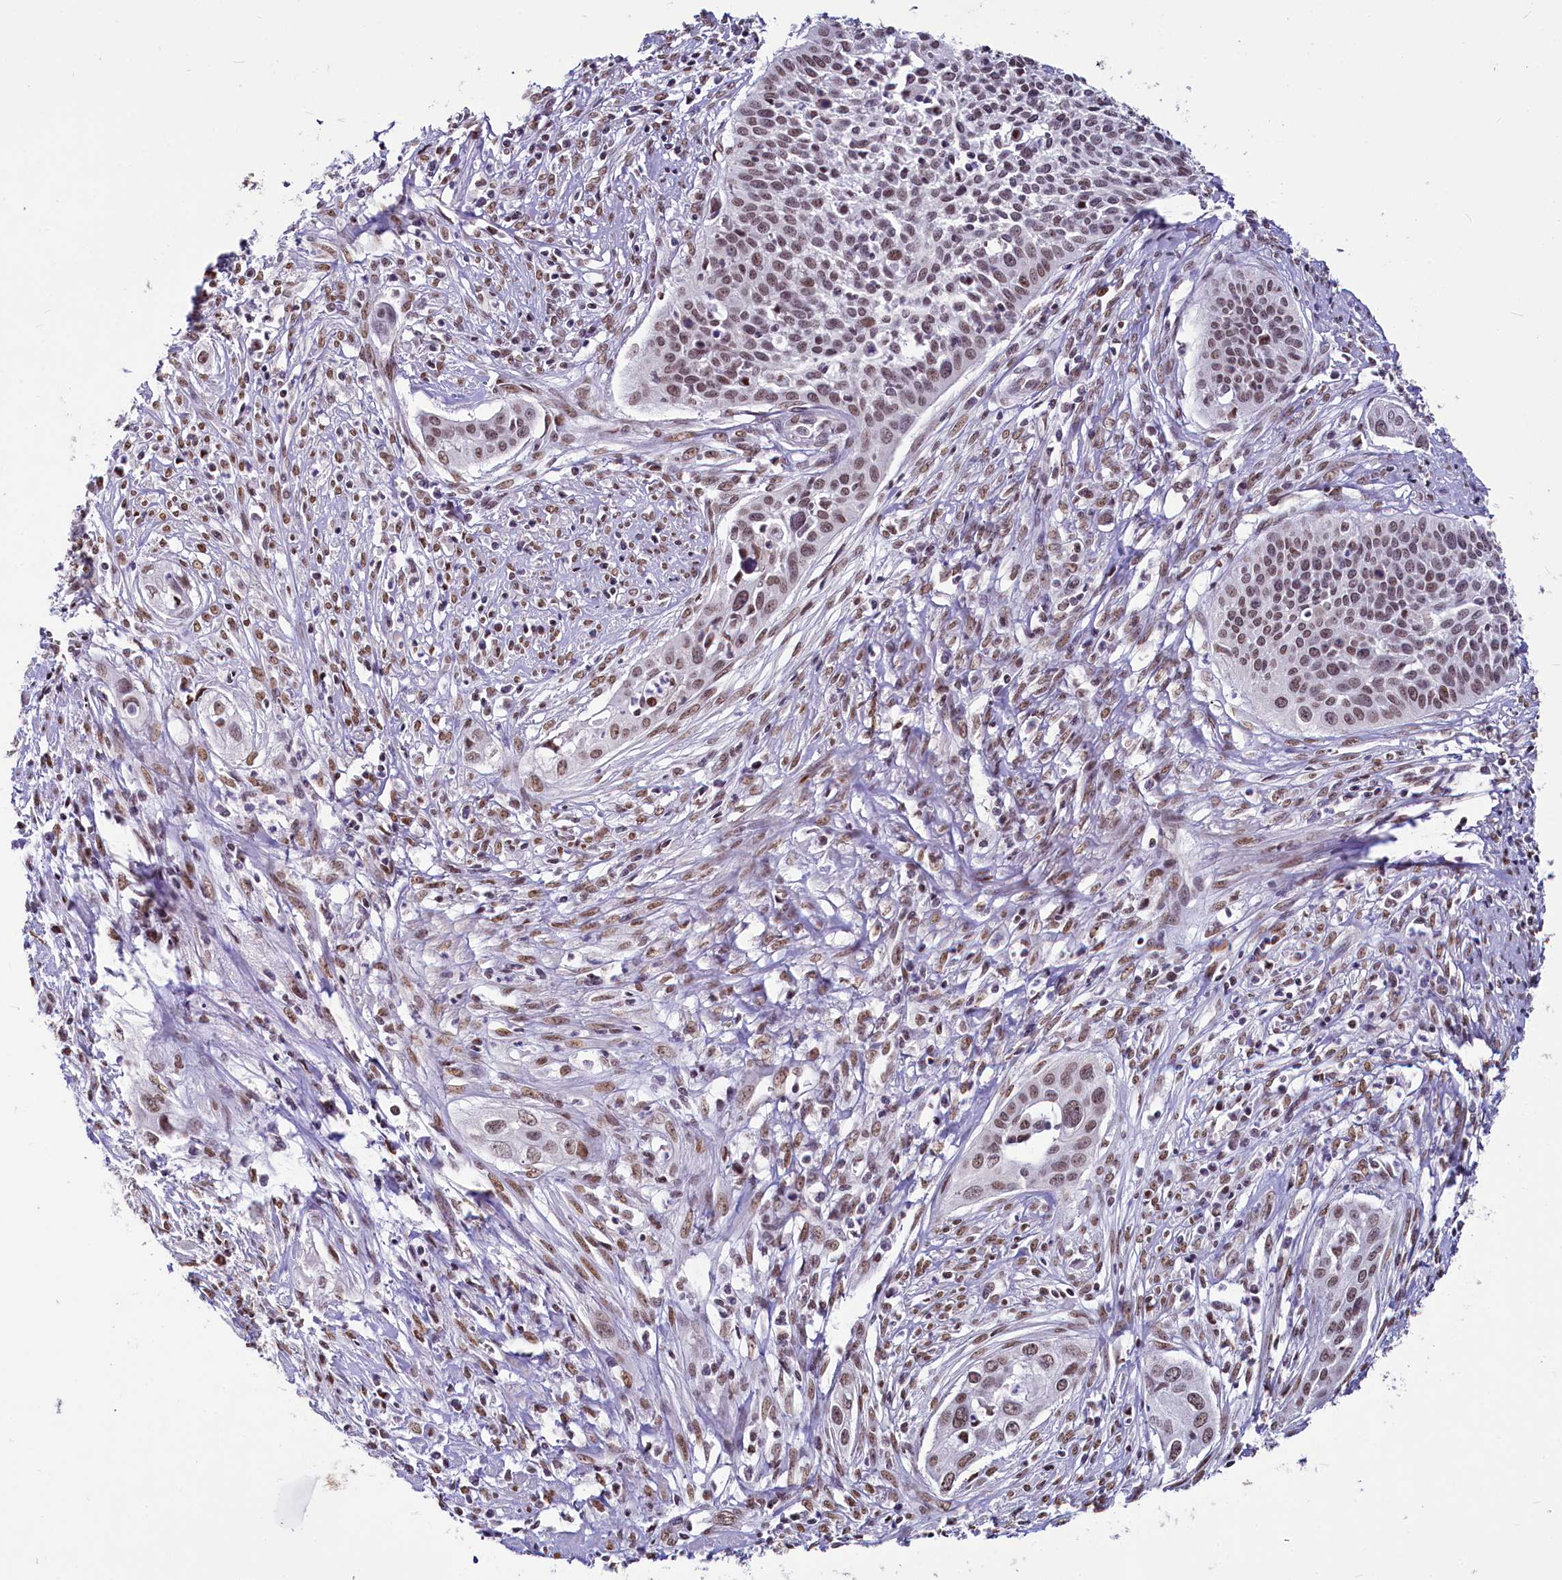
{"staining": {"intensity": "moderate", "quantity": ">75%", "location": "nuclear"}, "tissue": "cervical cancer", "cell_type": "Tumor cells", "image_type": "cancer", "snomed": [{"axis": "morphology", "description": "Squamous cell carcinoma, NOS"}, {"axis": "topography", "description": "Cervix"}], "caption": "An immunohistochemistry (IHC) histopathology image of tumor tissue is shown. Protein staining in brown labels moderate nuclear positivity in cervical squamous cell carcinoma within tumor cells.", "gene": "PARPBP", "patient": {"sex": "female", "age": 34}}